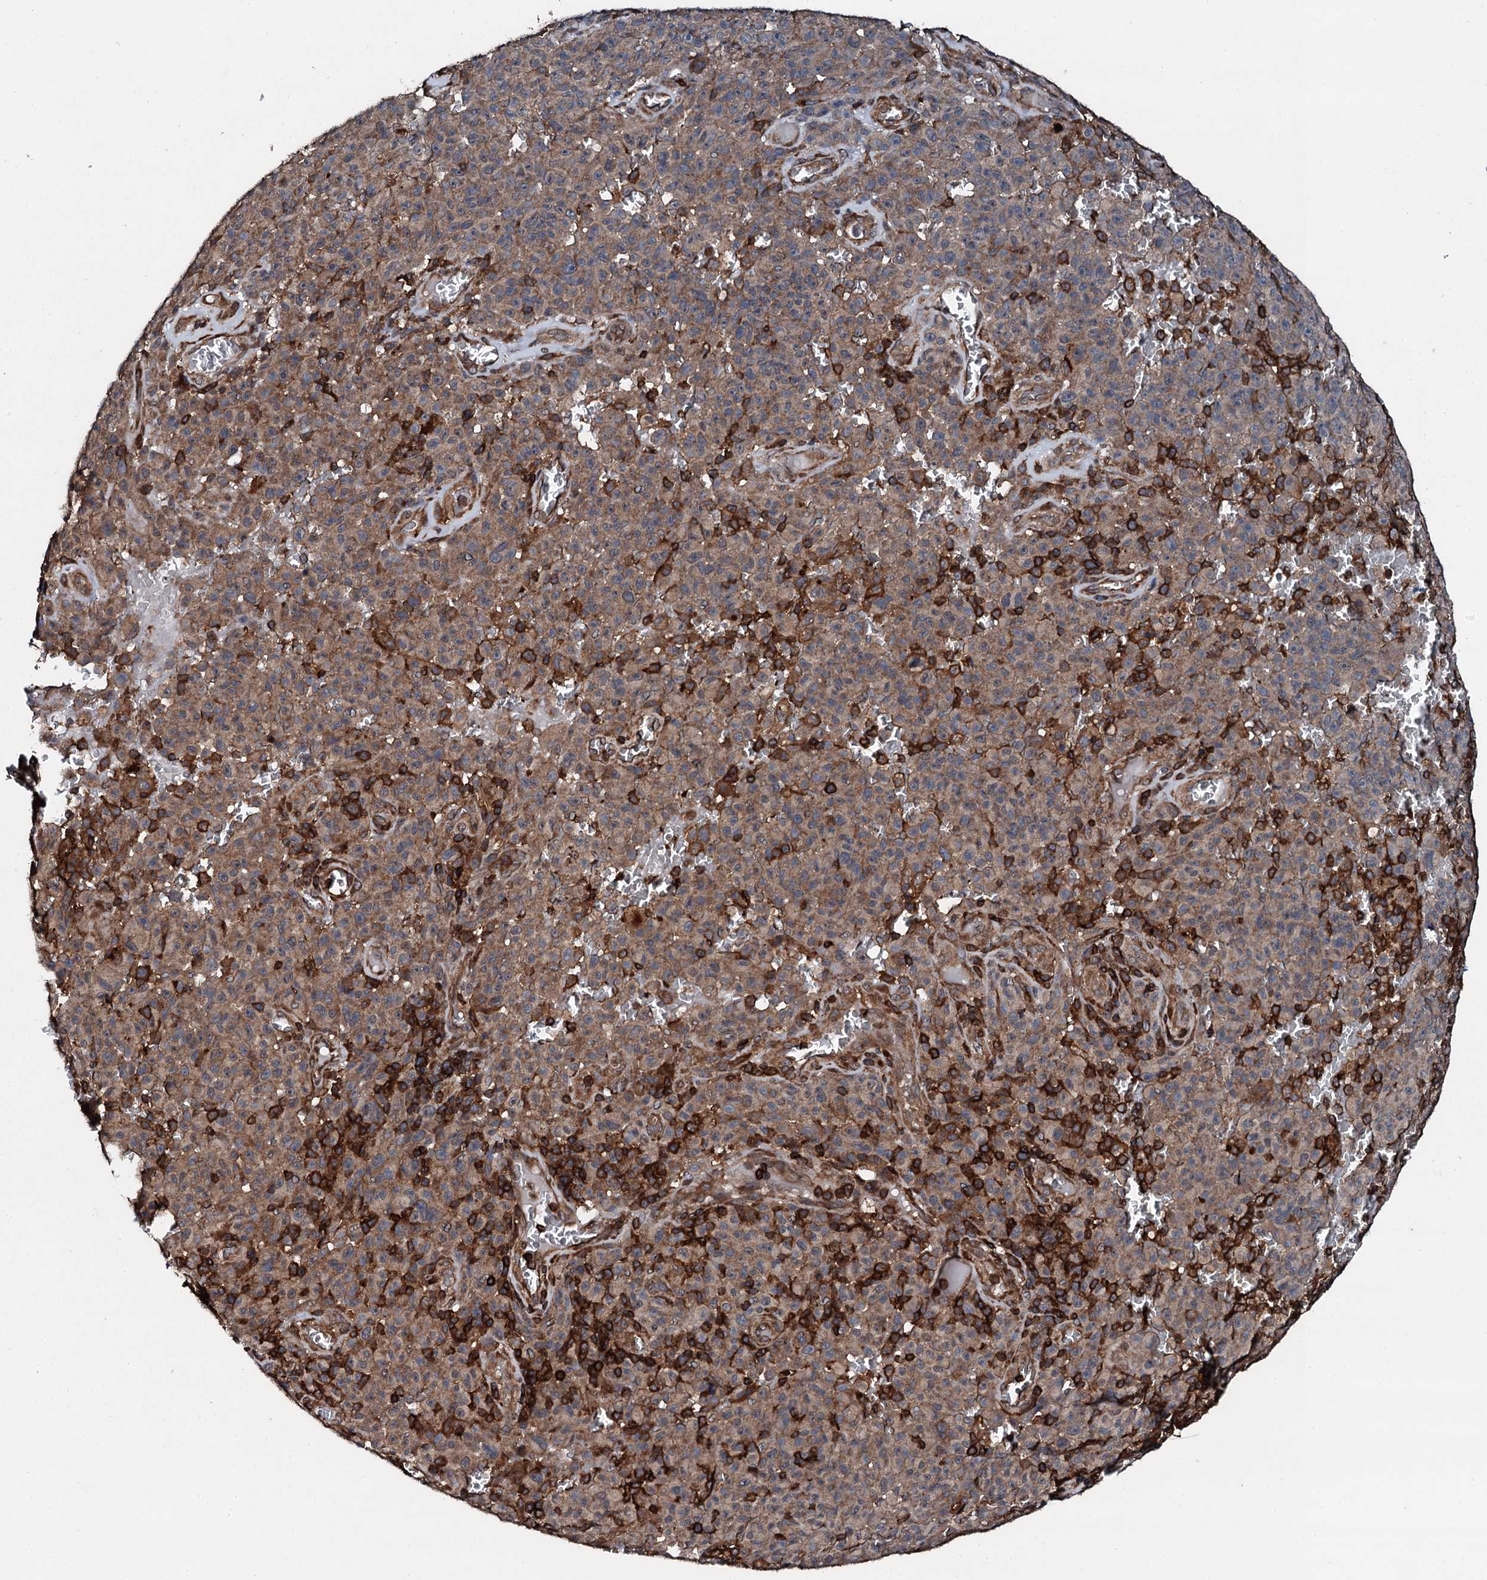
{"staining": {"intensity": "weak", "quantity": ">75%", "location": "cytoplasmic/membranous"}, "tissue": "melanoma", "cell_type": "Tumor cells", "image_type": "cancer", "snomed": [{"axis": "morphology", "description": "Malignant melanoma, NOS"}, {"axis": "topography", "description": "Skin"}], "caption": "Immunohistochemistry (DAB (3,3'-diaminobenzidine)) staining of human melanoma shows weak cytoplasmic/membranous protein positivity in about >75% of tumor cells.", "gene": "EDC4", "patient": {"sex": "female", "age": 82}}